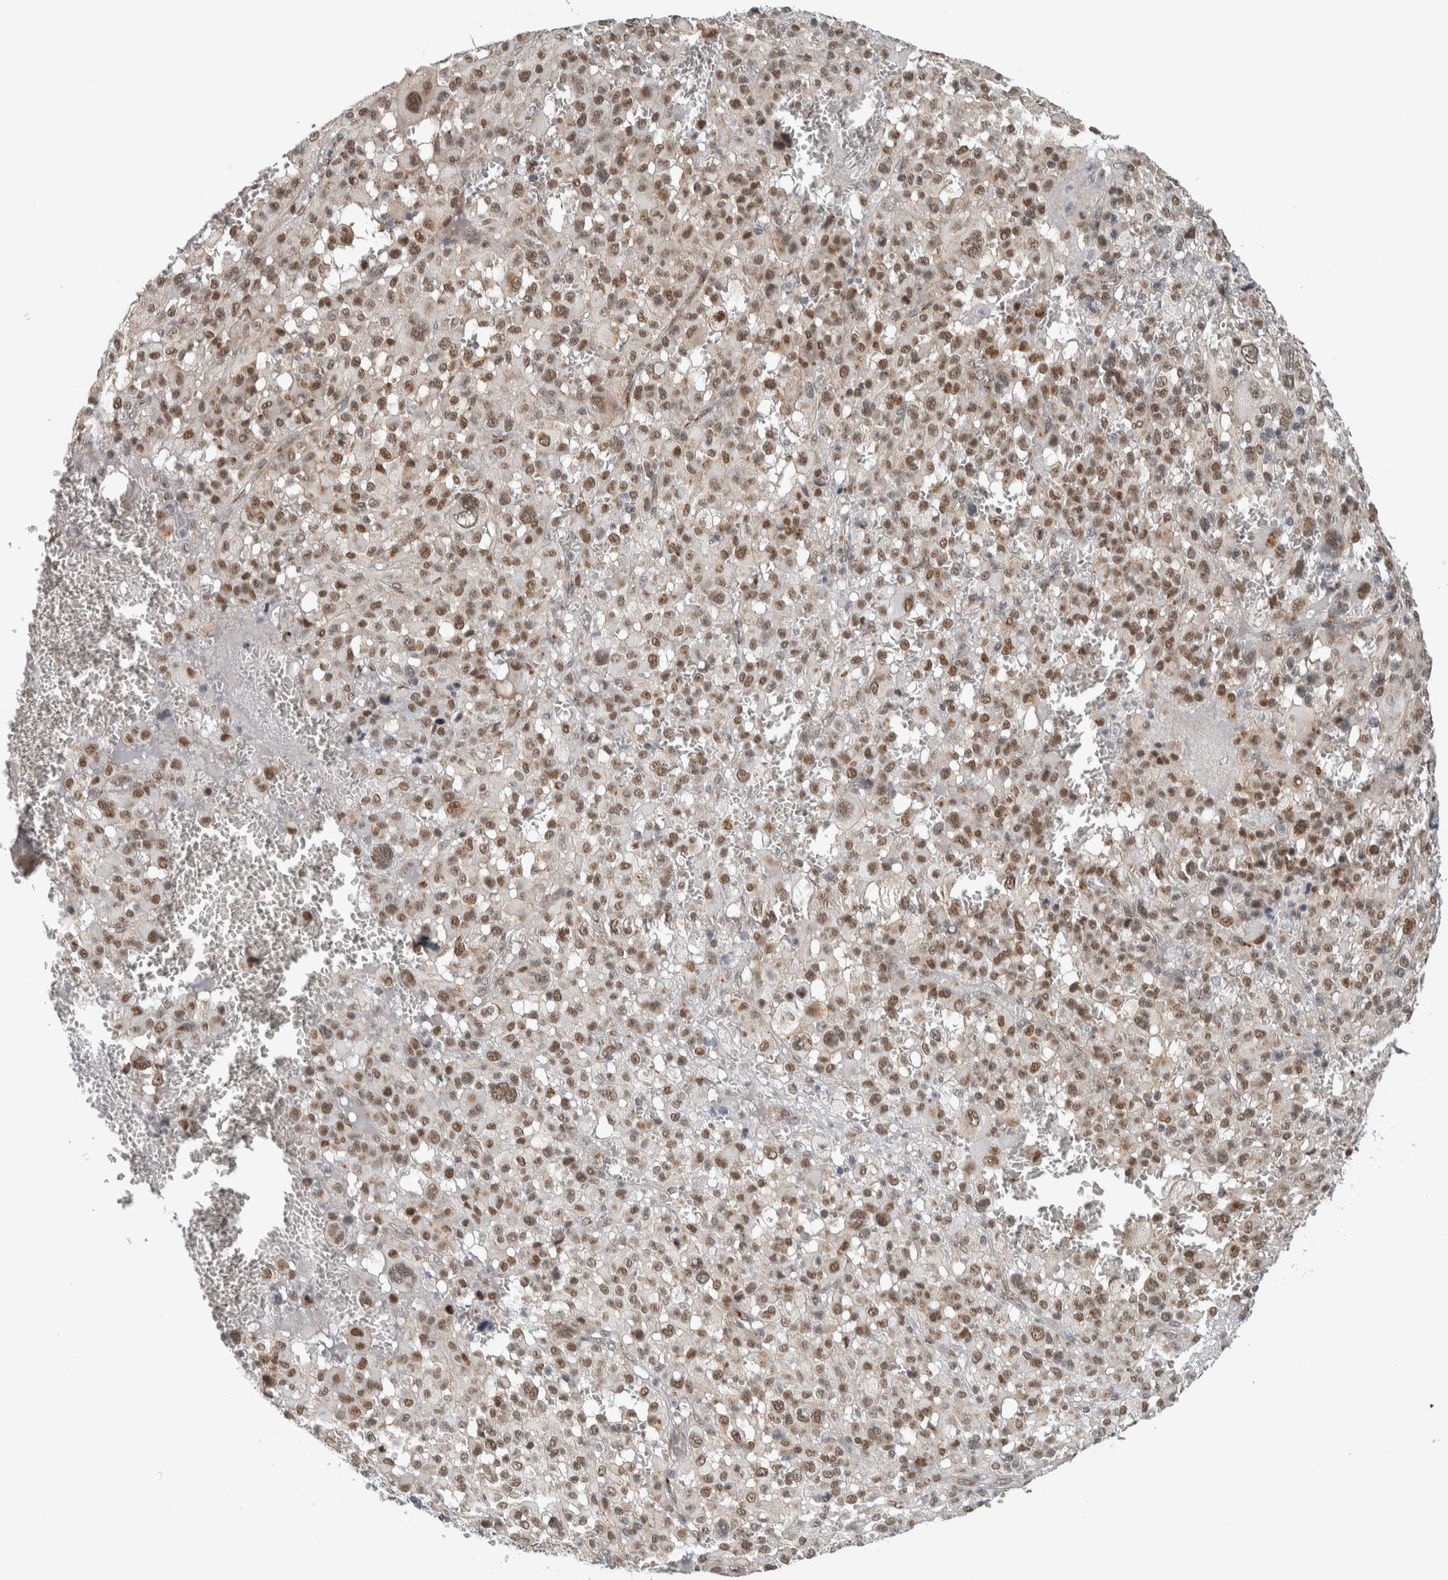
{"staining": {"intensity": "moderate", "quantity": ">75%", "location": "nuclear"}, "tissue": "melanoma", "cell_type": "Tumor cells", "image_type": "cancer", "snomed": [{"axis": "morphology", "description": "Malignant melanoma, Metastatic site"}, {"axis": "topography", "description": "Skin"}], "caption": "Moderate nuclear protein positivity is identified in about >75% of tumor cells in malignant melanoma (metastatic site). (DAB (3,3'-diaminobenzidine) = brown stain, brightfield microscopy at high magnification).", "gene": "ZMYND8", "patient": {"sex": "female", "age": 74}}